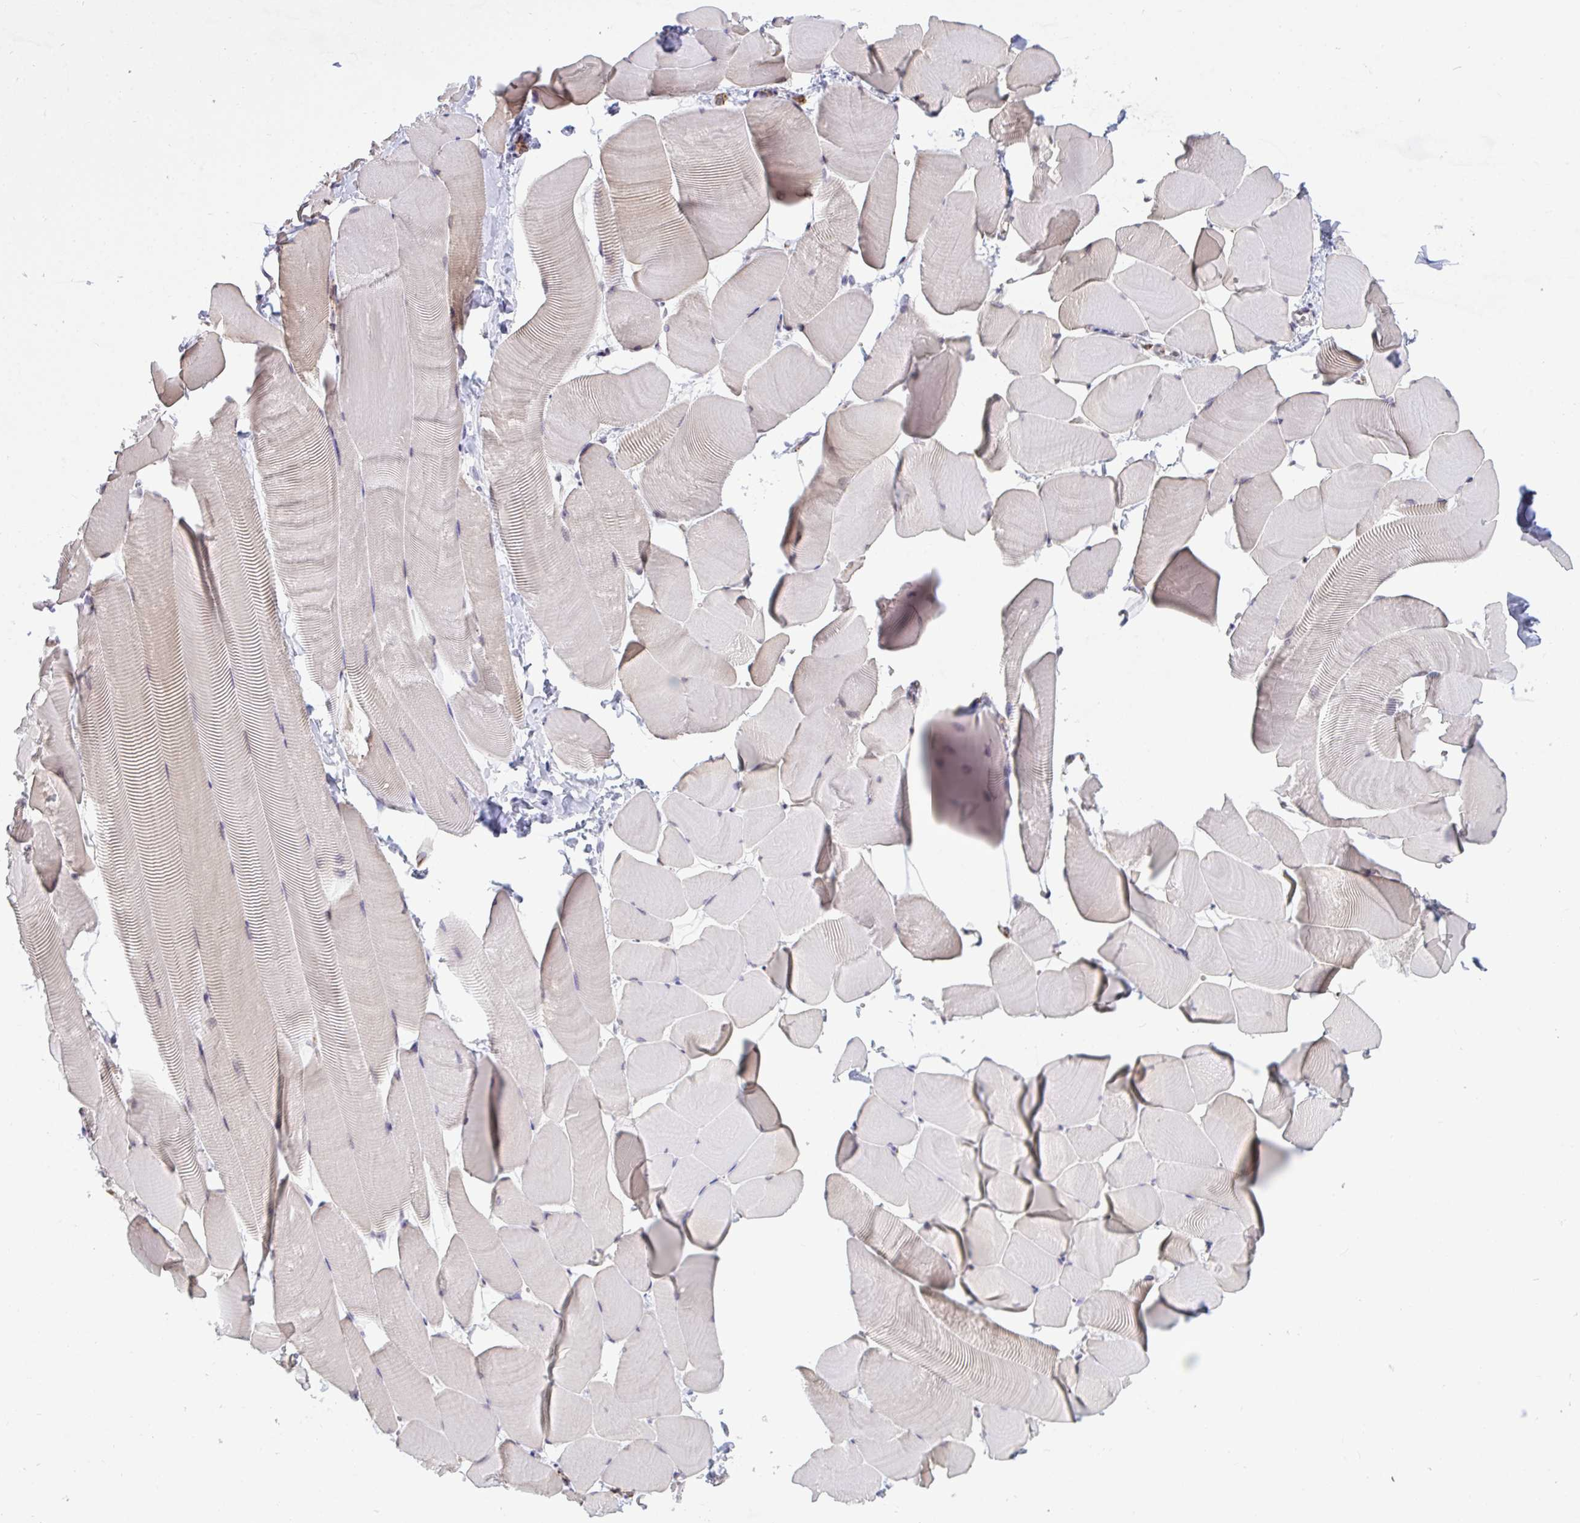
{"staining": {"intensity": "weak", "quantity": "<25%", "location": "cytoplasmic/membranous"}, "tissue": "skeletal muscle", "cell_type": "Myocytes", "image_type": "normal", "snomed": [{"axis": "morphology", "description": "Normal tissue, NOS"}, {"axis": "topography", "description": "Skeletal muscle"}], "caption": "Immunohistochemical staining of unremarkable human skeletal muscle reveals no significant expression in myocytes. (DAB immunohistochemistry (IHC) visualized using brightfield microscopy, high magnification).", "gene": "SEMA6B", "patient": {"sex": "male", "age": 25}}